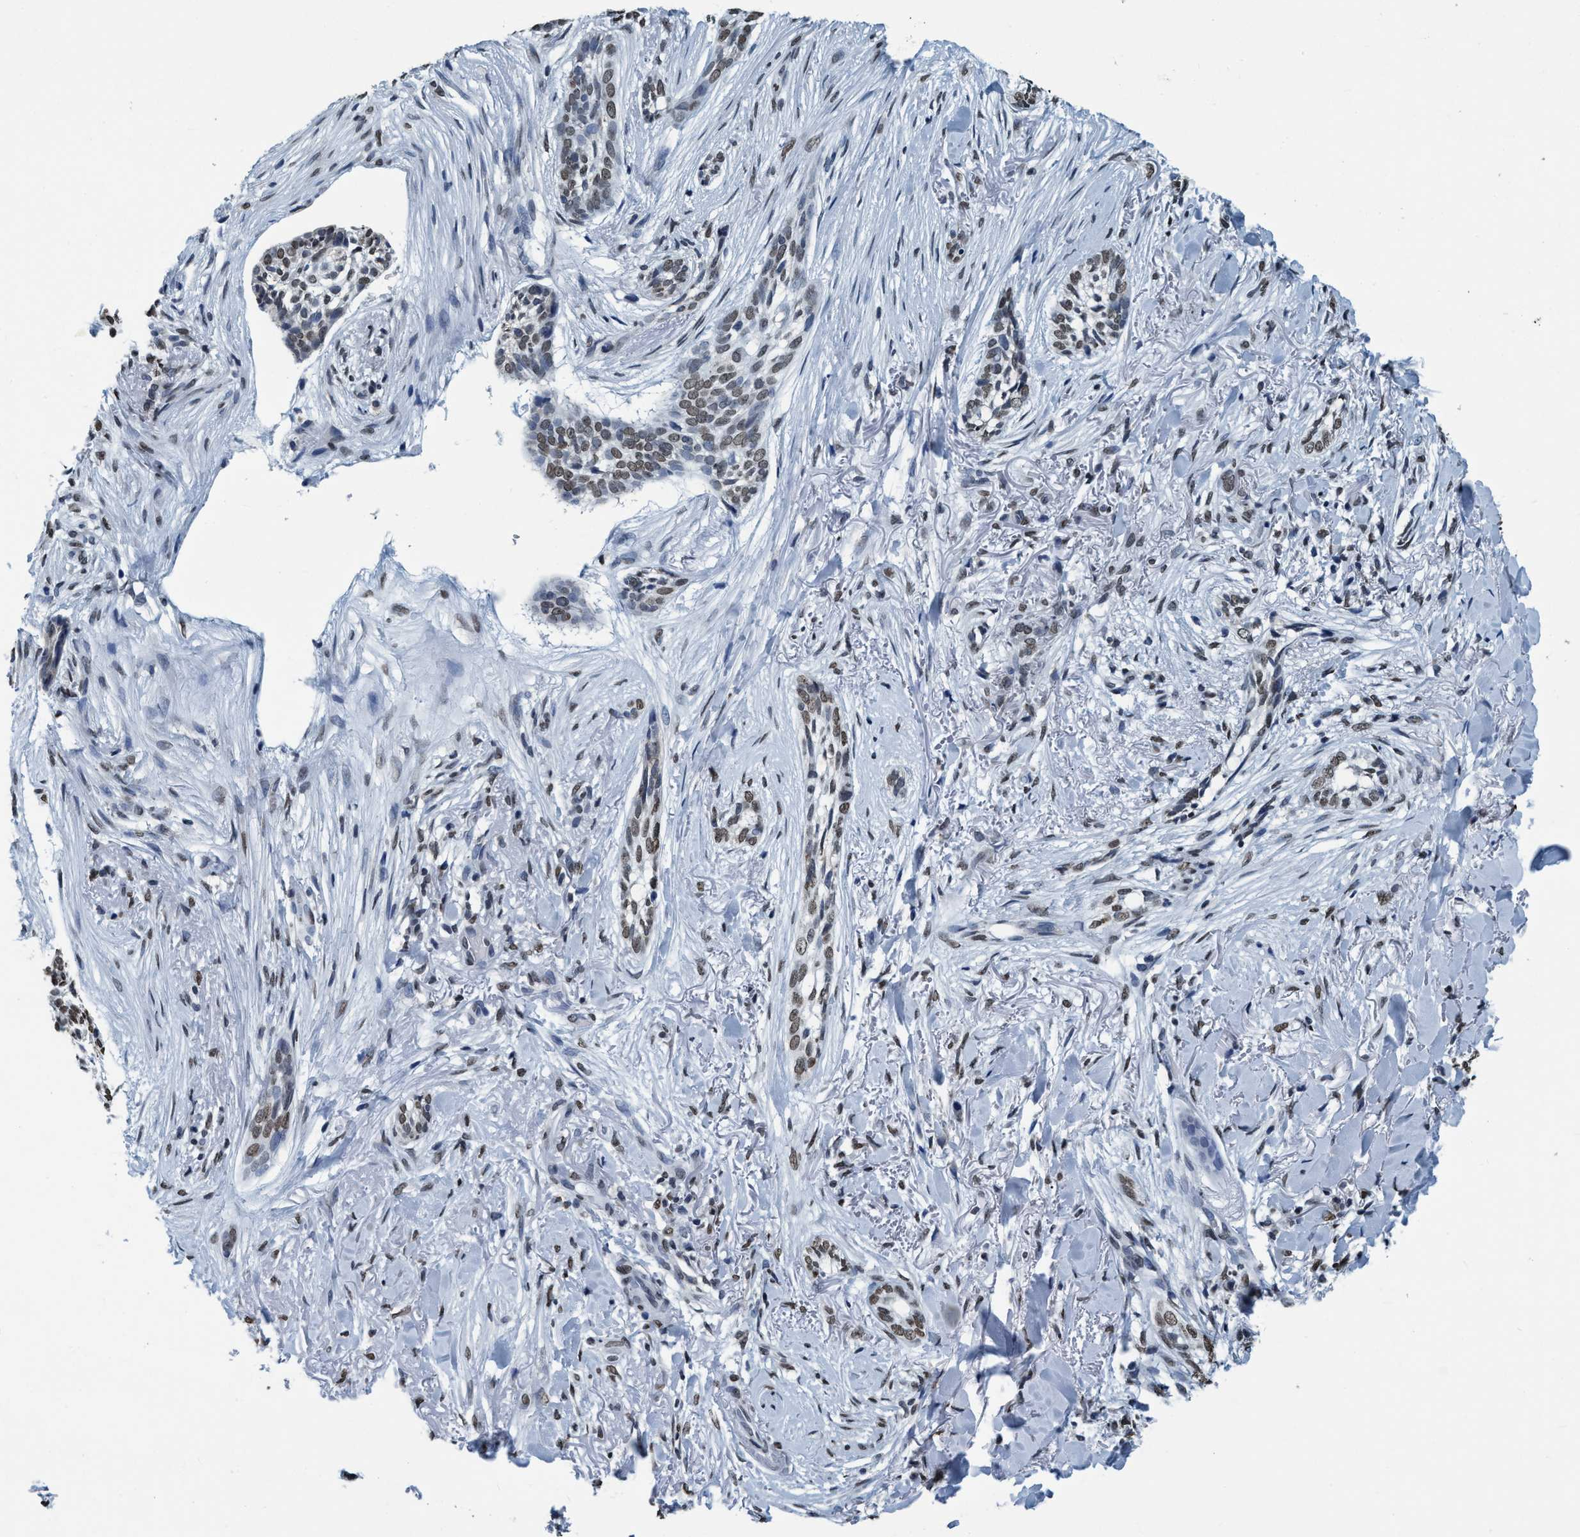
{"staining": {"intensity": "weak", "quantity": ">75%", "location": "nuclear"}, "tissue": "skin cancer", "cell_type": "Tumor cells", "image_type": "cancer", "snomed": [{"axis": "morphology", "description": "Basal cell carcinoma"}, {"axis": "topography", "description": "Skin"}], "caption": "IHC (DAB) staining of skin cancer (basal cell carcinoma) exhibits weak nuclear protein positivity in approximately >75% of tumor cells.", "gene": "CCNE2", "patient": {"sex": "female", "age": 88}}